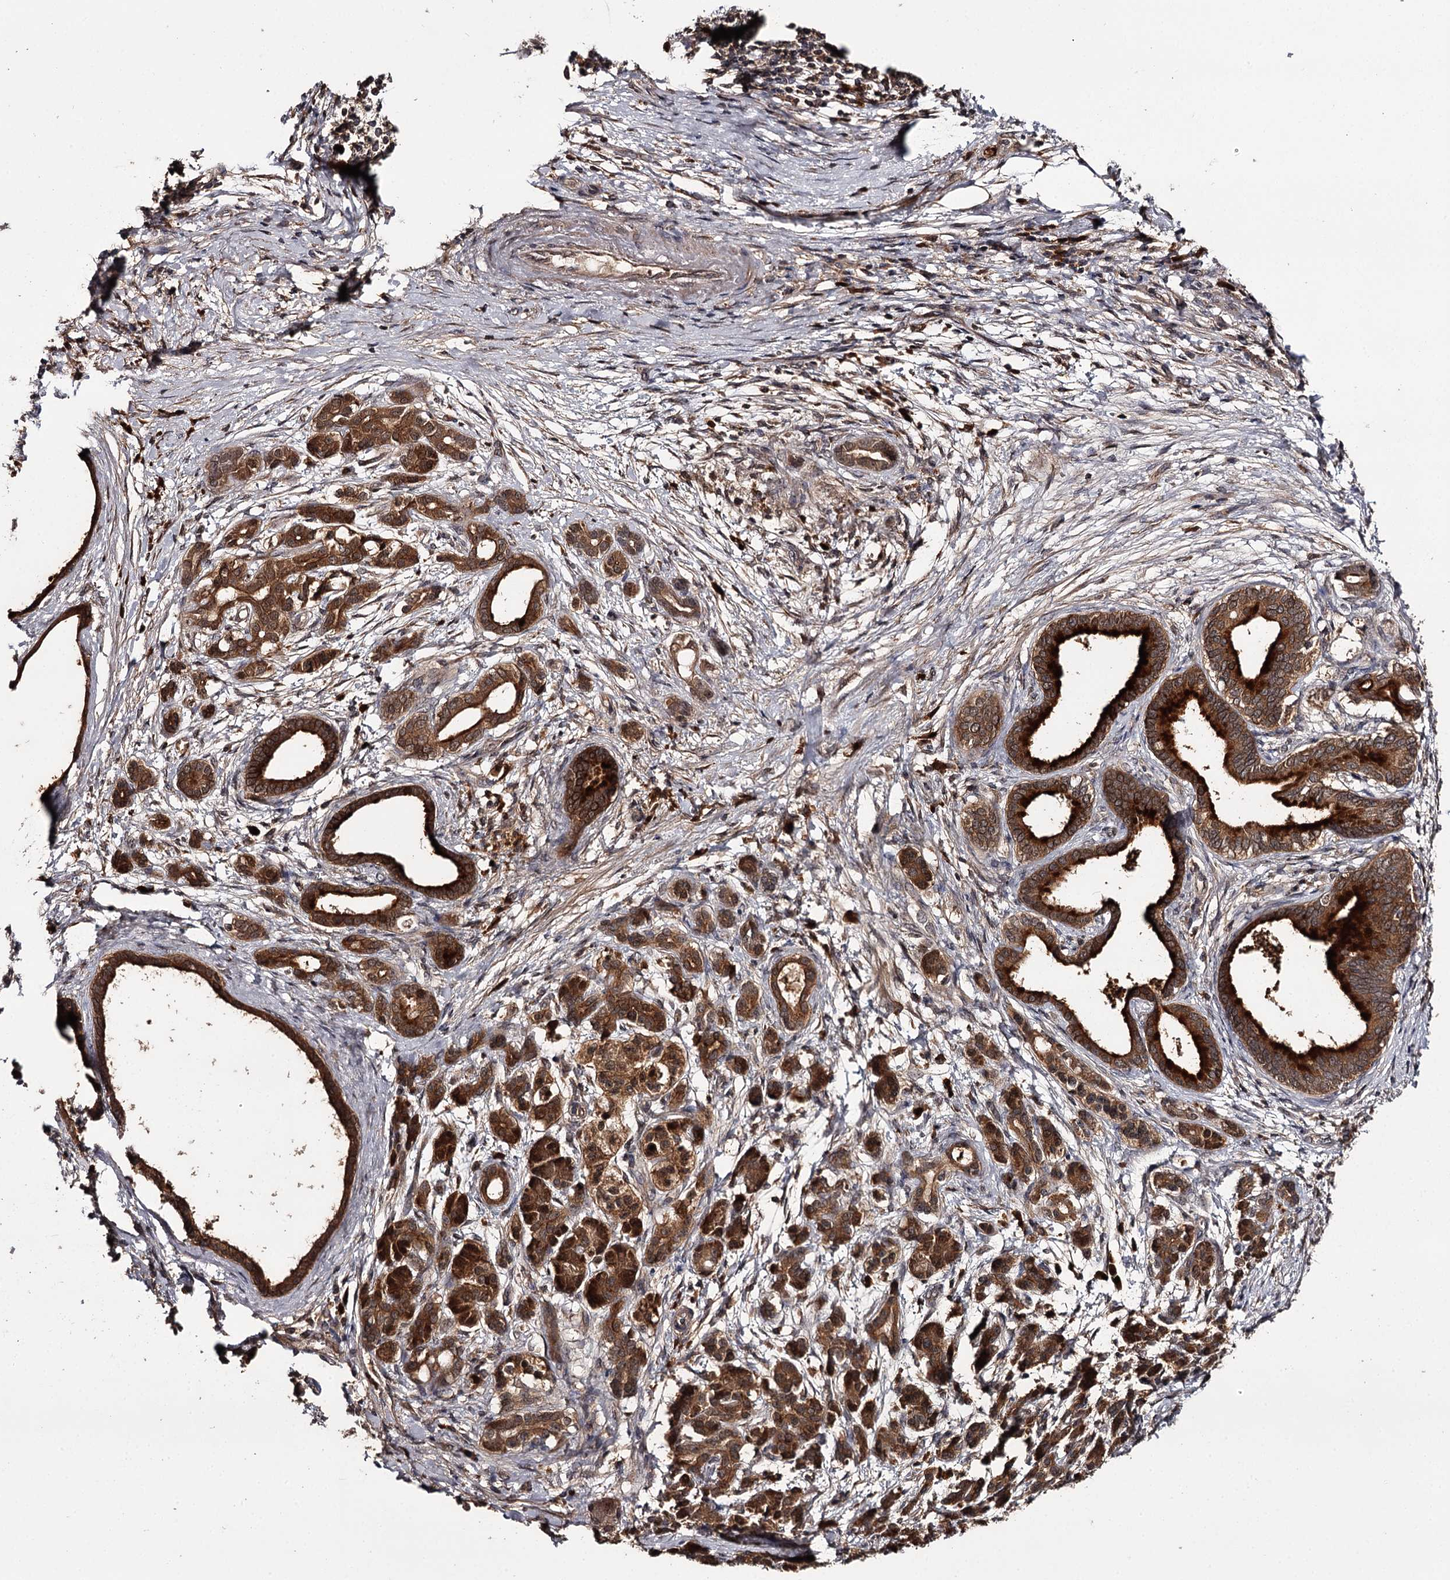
{"staining": {"intensity": "strong", "quantity": ">75%", "location": "cytoplasmic/membranous"}, "tissue": "pancreatic cancer", "cell_type": "Tumor cells", "image_type": "cancer", "snomed": [{"axis": "morphology", "description": "Adenocarcinoma, NOS"}, {"axis": "topography", "description": "Pancreas"}], "caption": "Pancreatic cancer was stained to show a protein in brown. There is high levels of strong cytoplasmic/membranous positivity in approximately >75% of tumor cells.", "gene": "TTC12", "patient": {"sex": "female", "age": 55}}